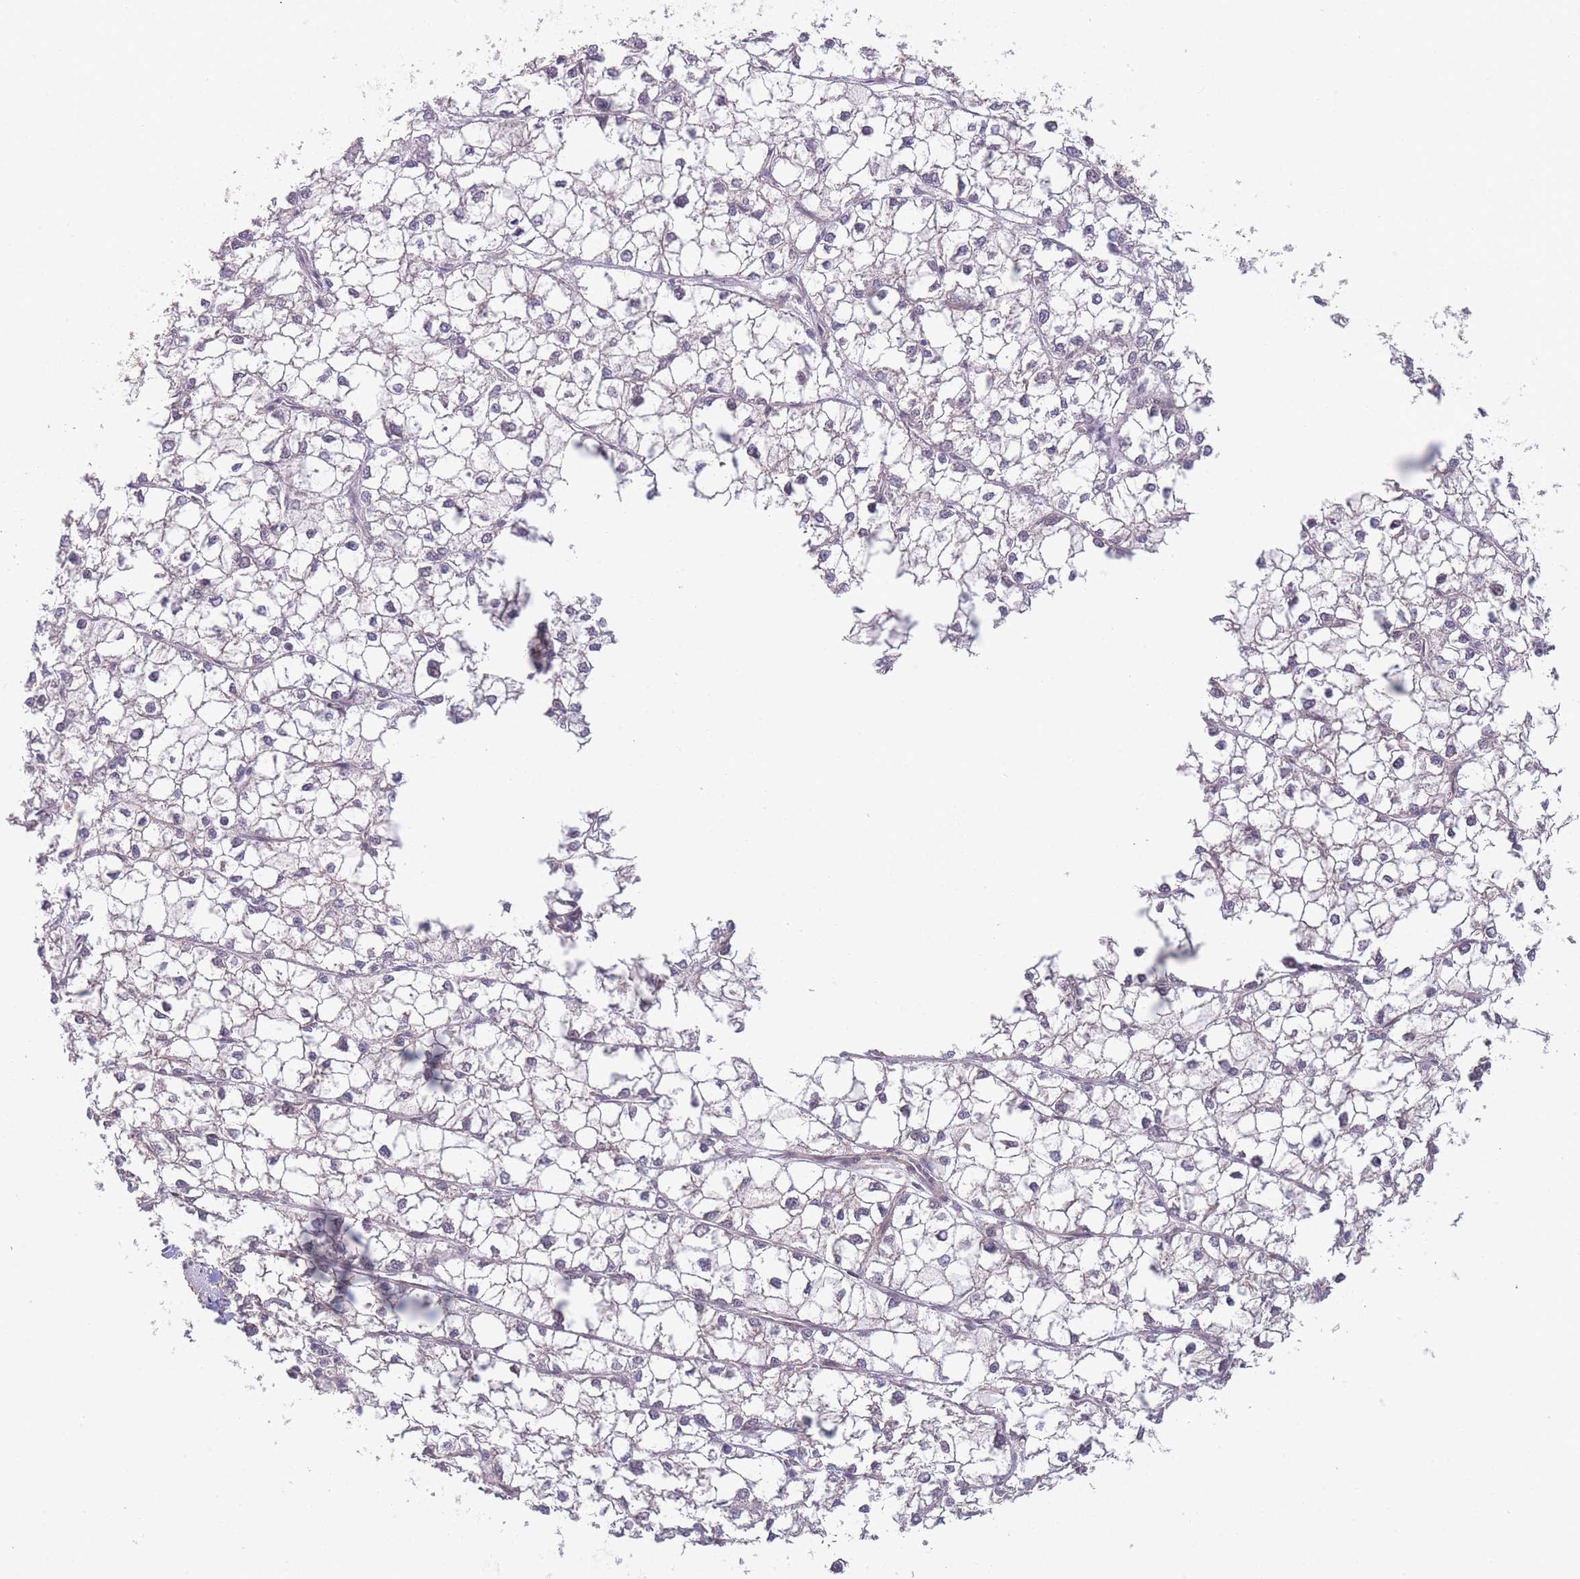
{"staining": {"intensity": "negative", "quantity": "none", "location": "none"}, "tissue": "liver cancer", "cell_type": "Tumor cells", "image_type": "cancer", "snomed": [{"axis": "morphology", "description": "Carcinoma, Hepatocellular, NOS"}, {"axis": "topography", "description": "Liver"}], "caption": "IHC histopathology image of hepatocellular carcinoma (liver) stained for a protein (brown), which exhibits no staining in tumor cells.", "gene": "MRI1", "patient": {"sex": "female", "age": 43}}